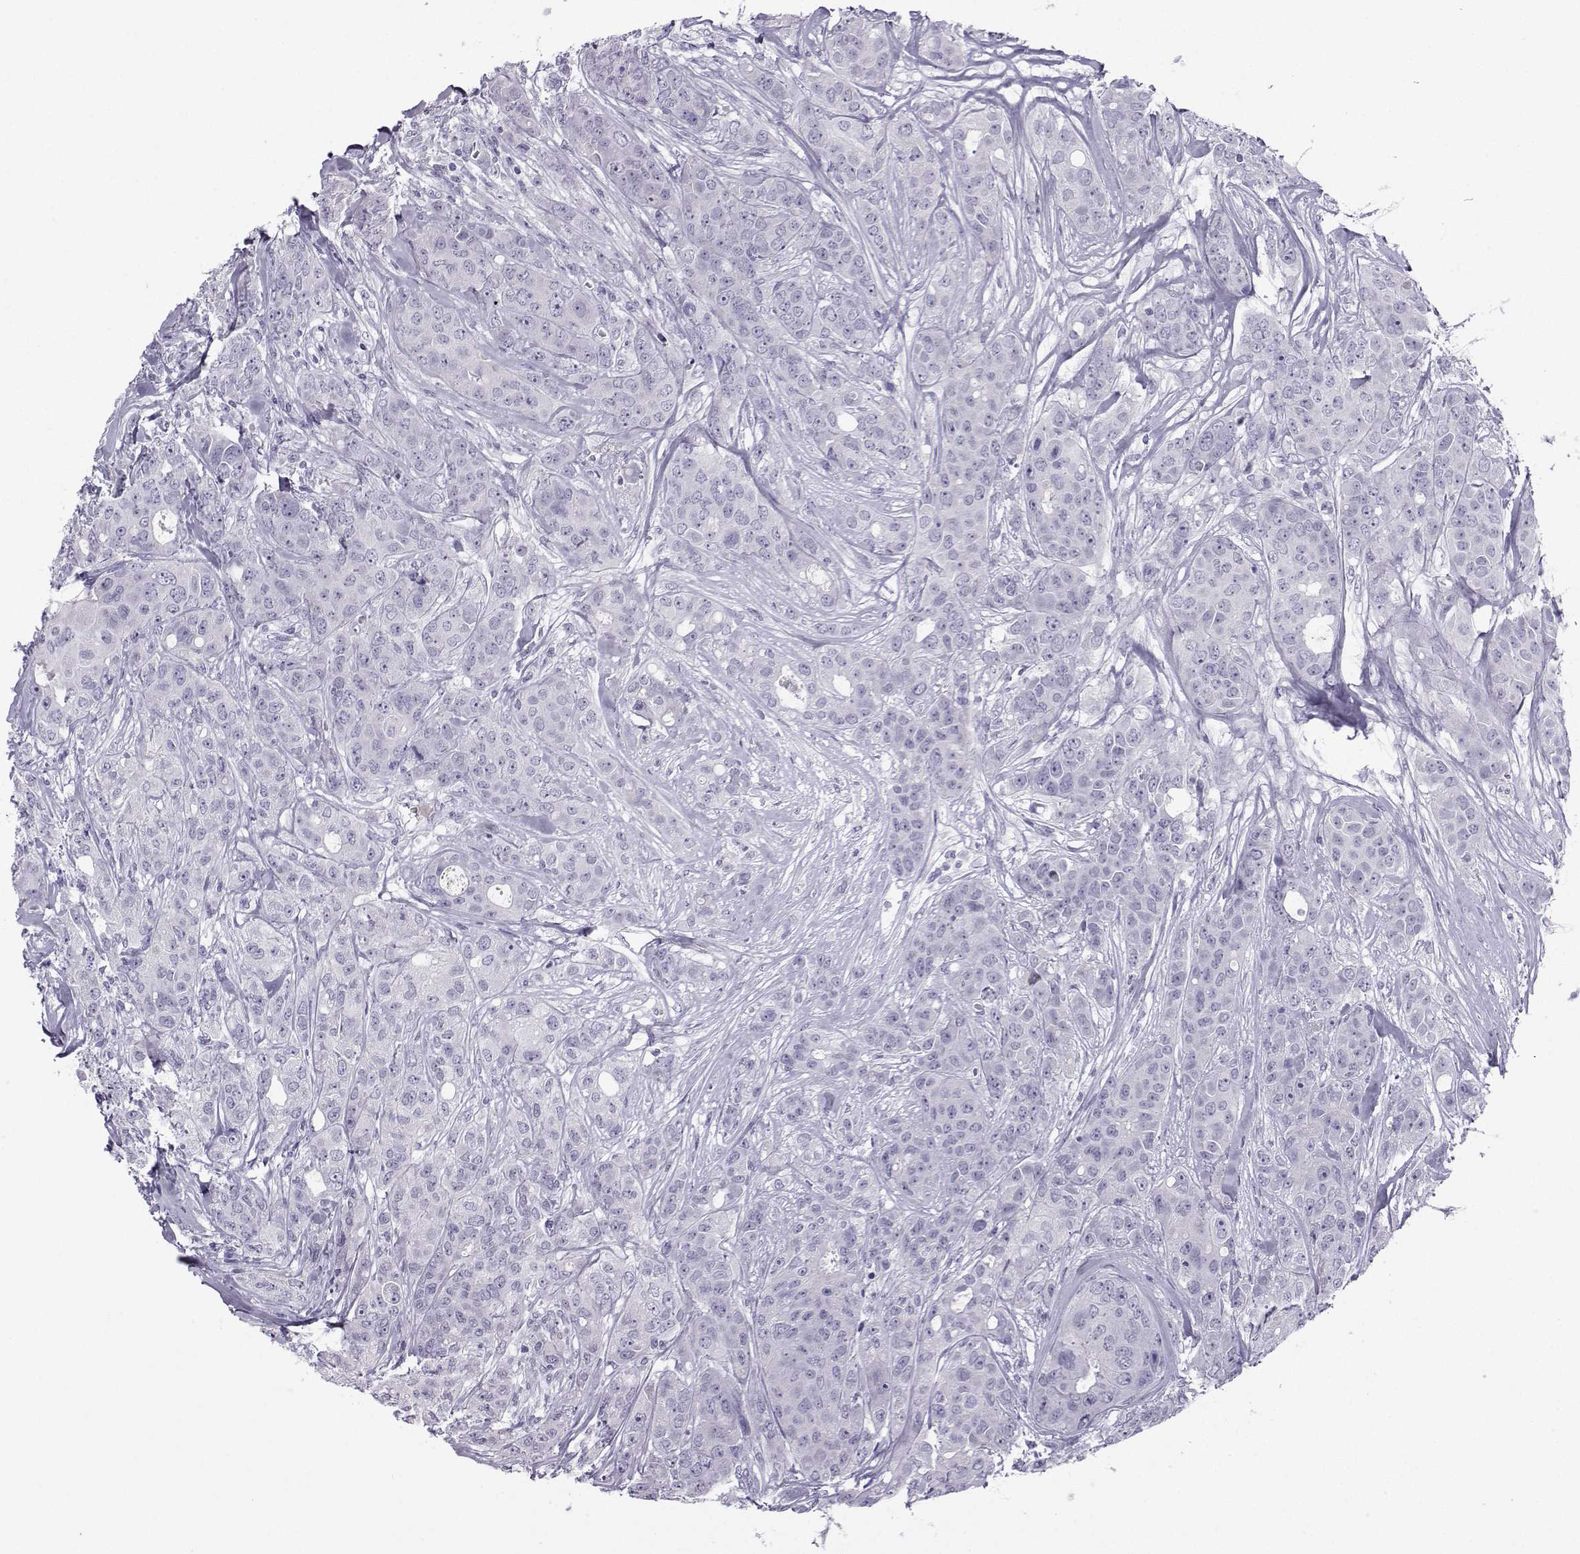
{"staining": {"intensity": "negative", "quantity": "none", "location": "none"}, "tissue": "breast cancer", "cell_type": "Tumor cells", "image_type": "cancer", "snomed": [{"axis": "morphology", "description": "Duct carcinoma"}, {"axis": "topography", "description": "Breast"}], "caption": "Immunohistochemistry image of neoplastic tissue: invasive ductal carcinoma (breast) stained with DAB (3,3'-diaminobenzidine) reveals no significant protein expression in tumor cells.", "gene": "ARMC2", "patient": {"sex": "female", "age": 43}}